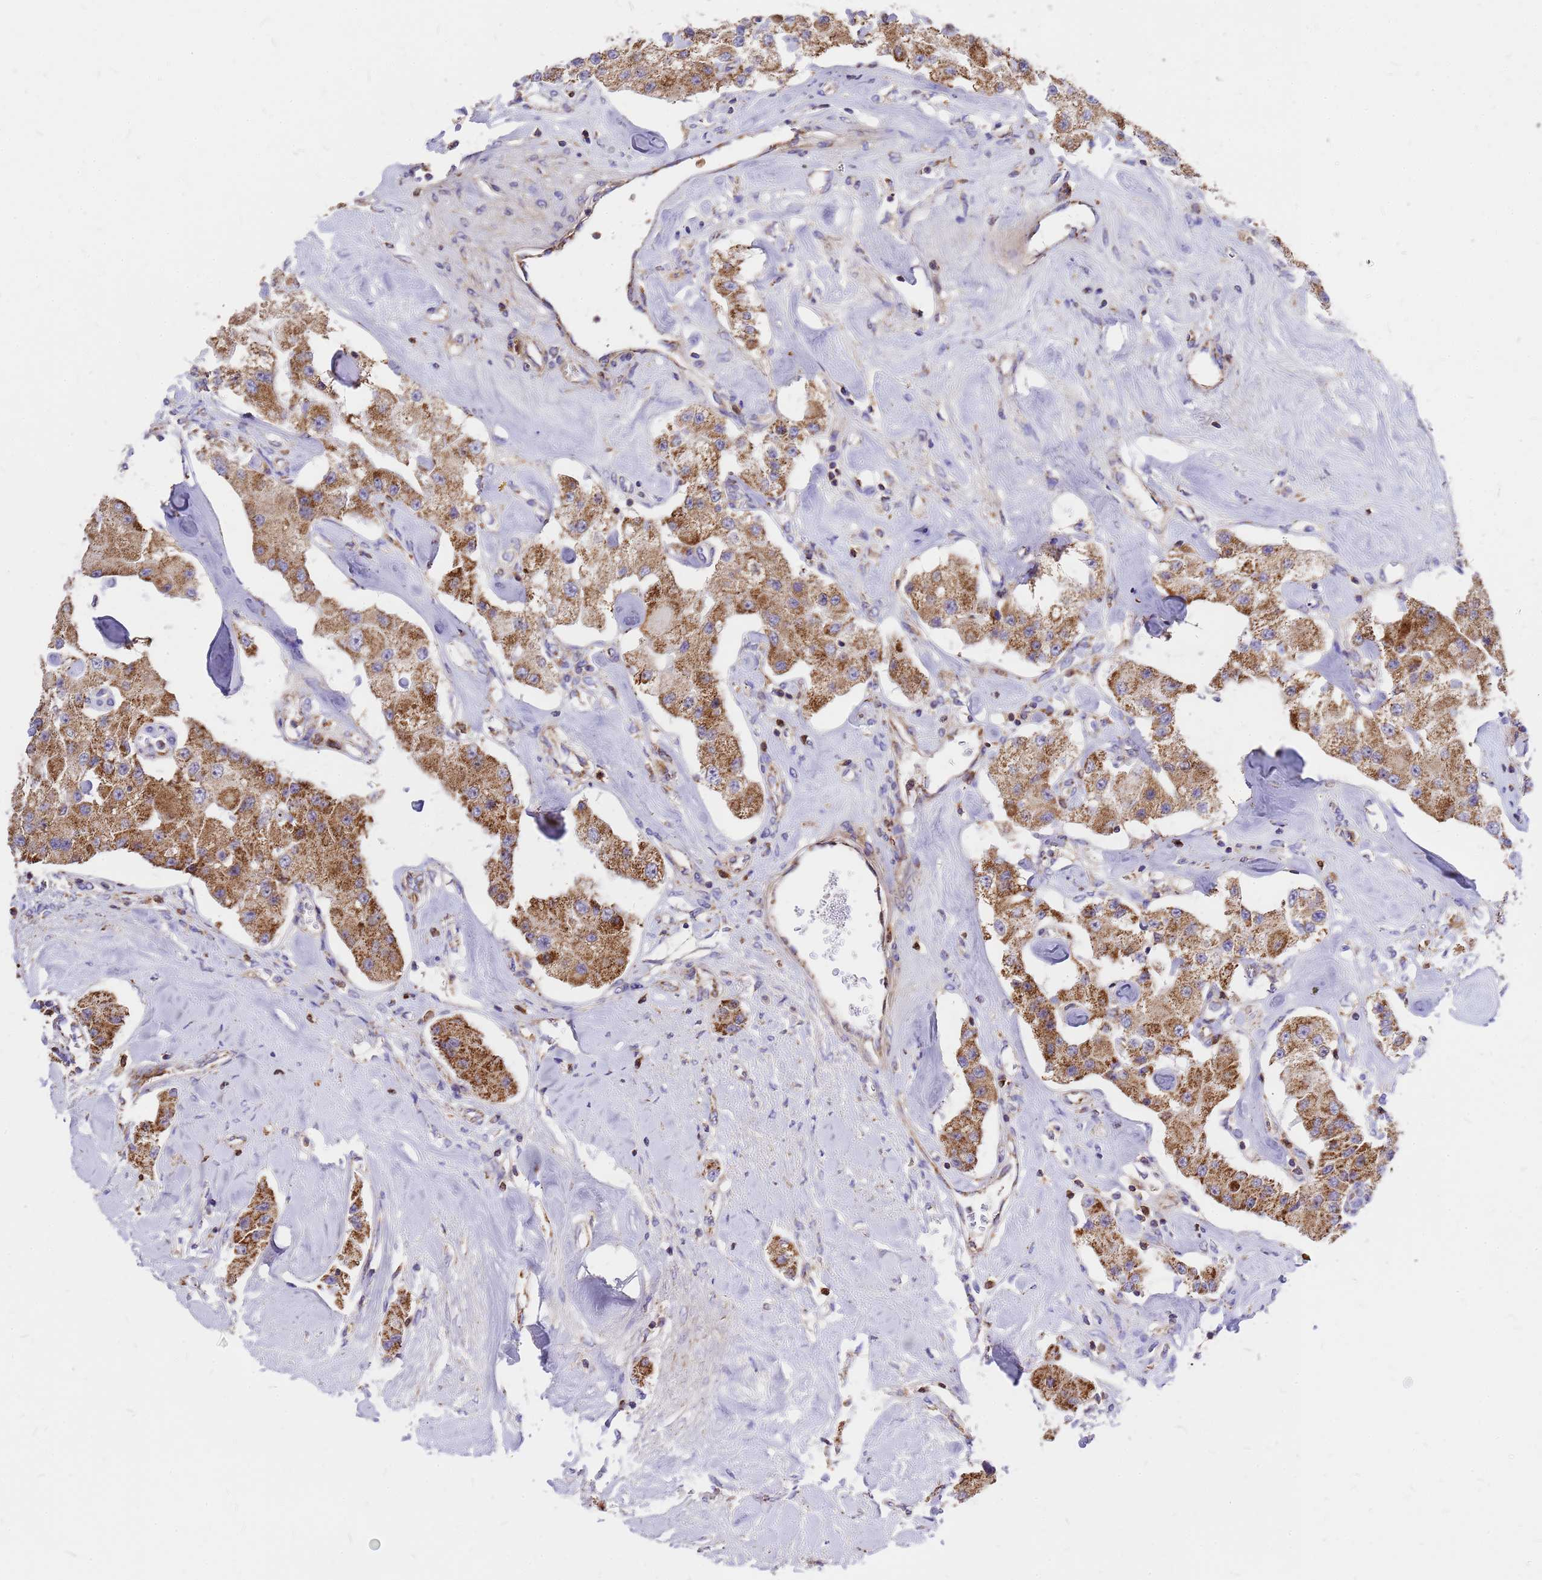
{"staining": {"intensity": "strong", "quantity": ">75%", "location": "cytoplasmic/membranous"}, "tissue": "carcinoid", "cell_type": "Tumor cells", "image_type": "cancer", "snomed": [{"axis": "morphology", "description": "Carcinoid, malignant, NOS"}, {"axis": "topography", "description": "Pancreas"}], "caption": "Carcinoid stained with DAB IHC exhibits high levels of strong cytoplasmic/membranous expression in about >75% of tumor cells. (IHC, brightfield microscopy, high magnification).", "gene": "MRPS26", "patient": {"sex": "male", "age": 41}}